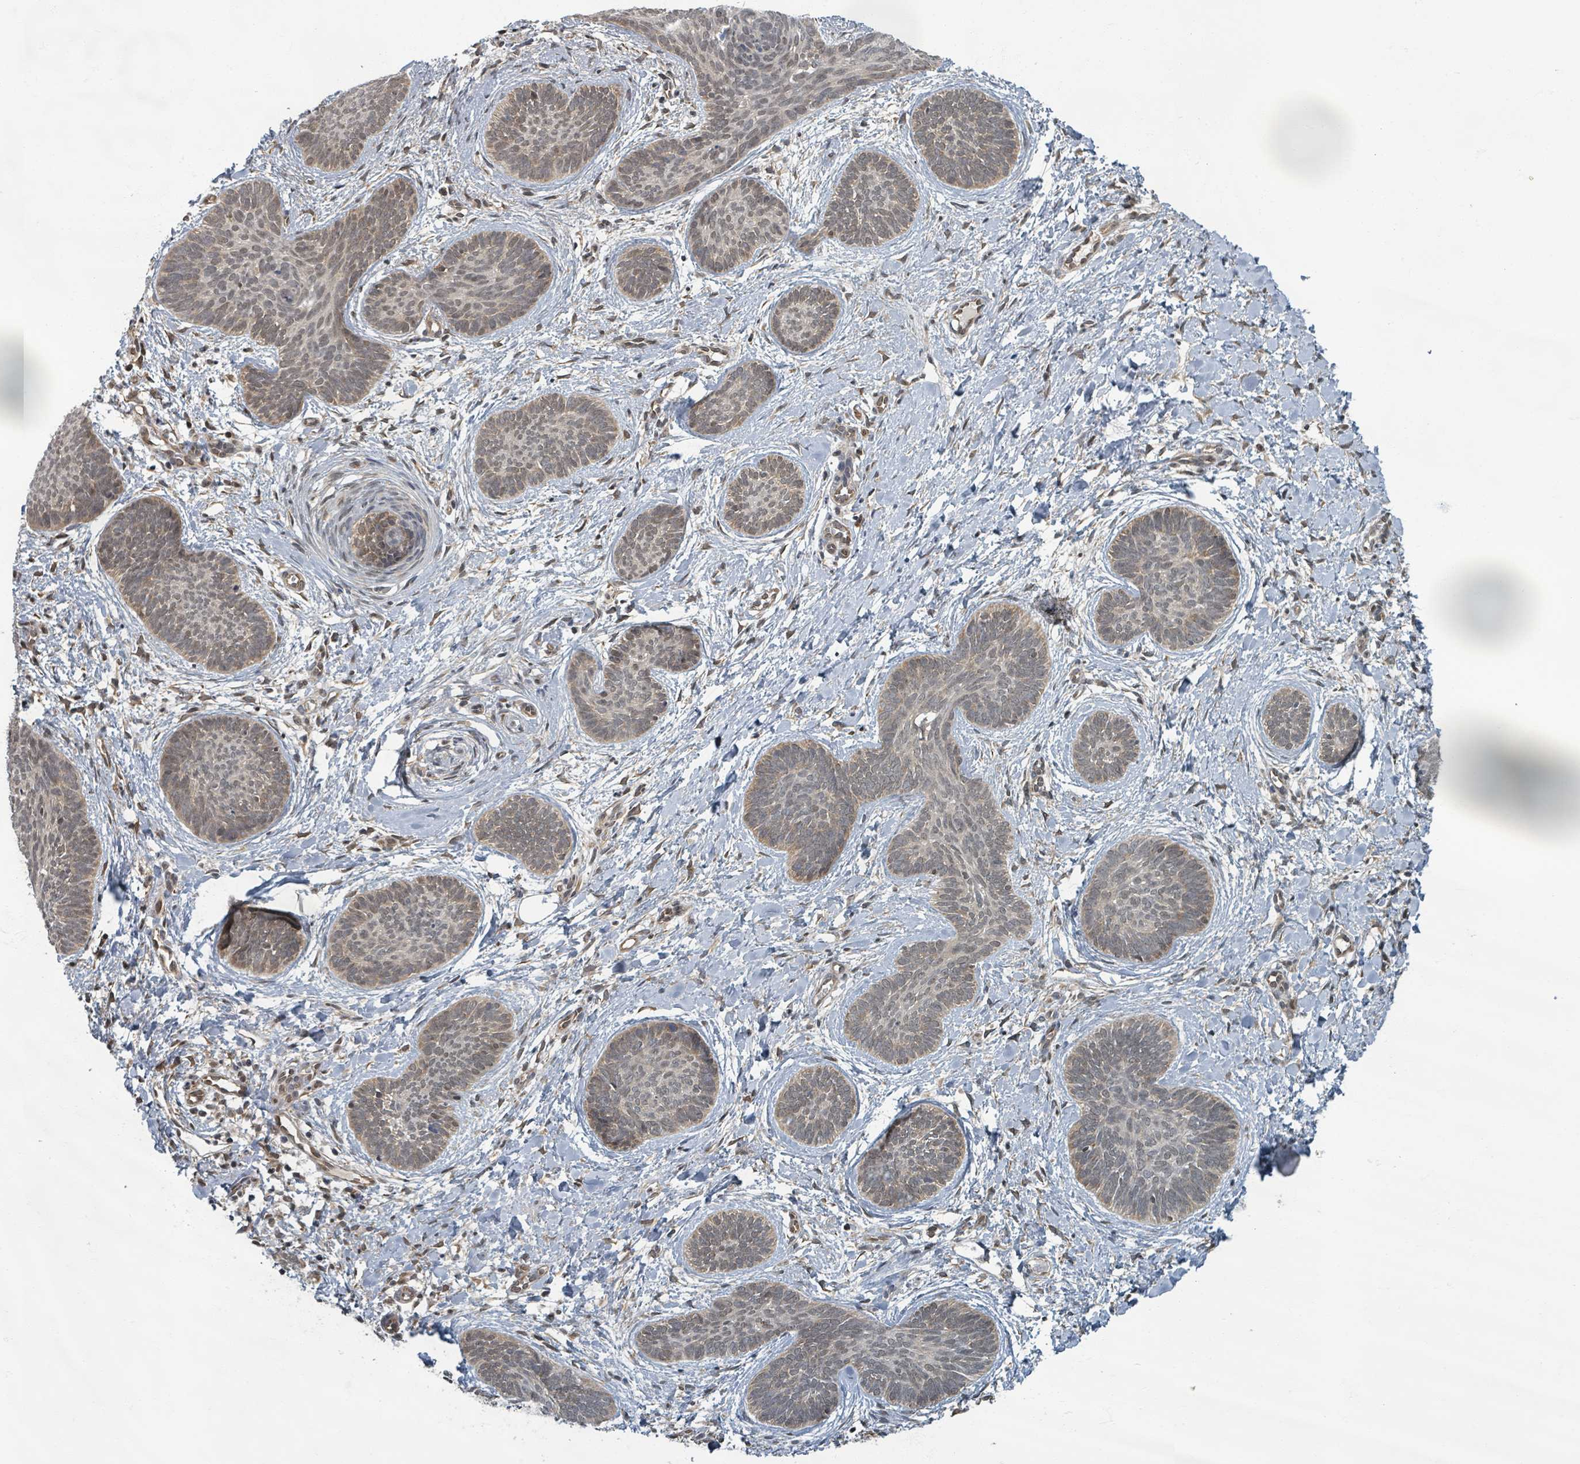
{"staining": {"intensity": "negative", "quantity": "none", "location": "none"}, "tissue": "skin cancer", "cell_type": "Tumor cells", "image_type": "cancer", "snomed": [{"axis": "morphology", "description": "Basal cell carcinoma"}, {"axis": "topography", "description": "Skin"}], "caption": "An immunohistochemistry histopathology image of skin cancer (basal cell carcinoma) is shown. There is no staining in tumor cells of skin cancer (basal cell carcinoma).", "gene": "INTS15", "patient": {"sex": "female", "age": 81}}